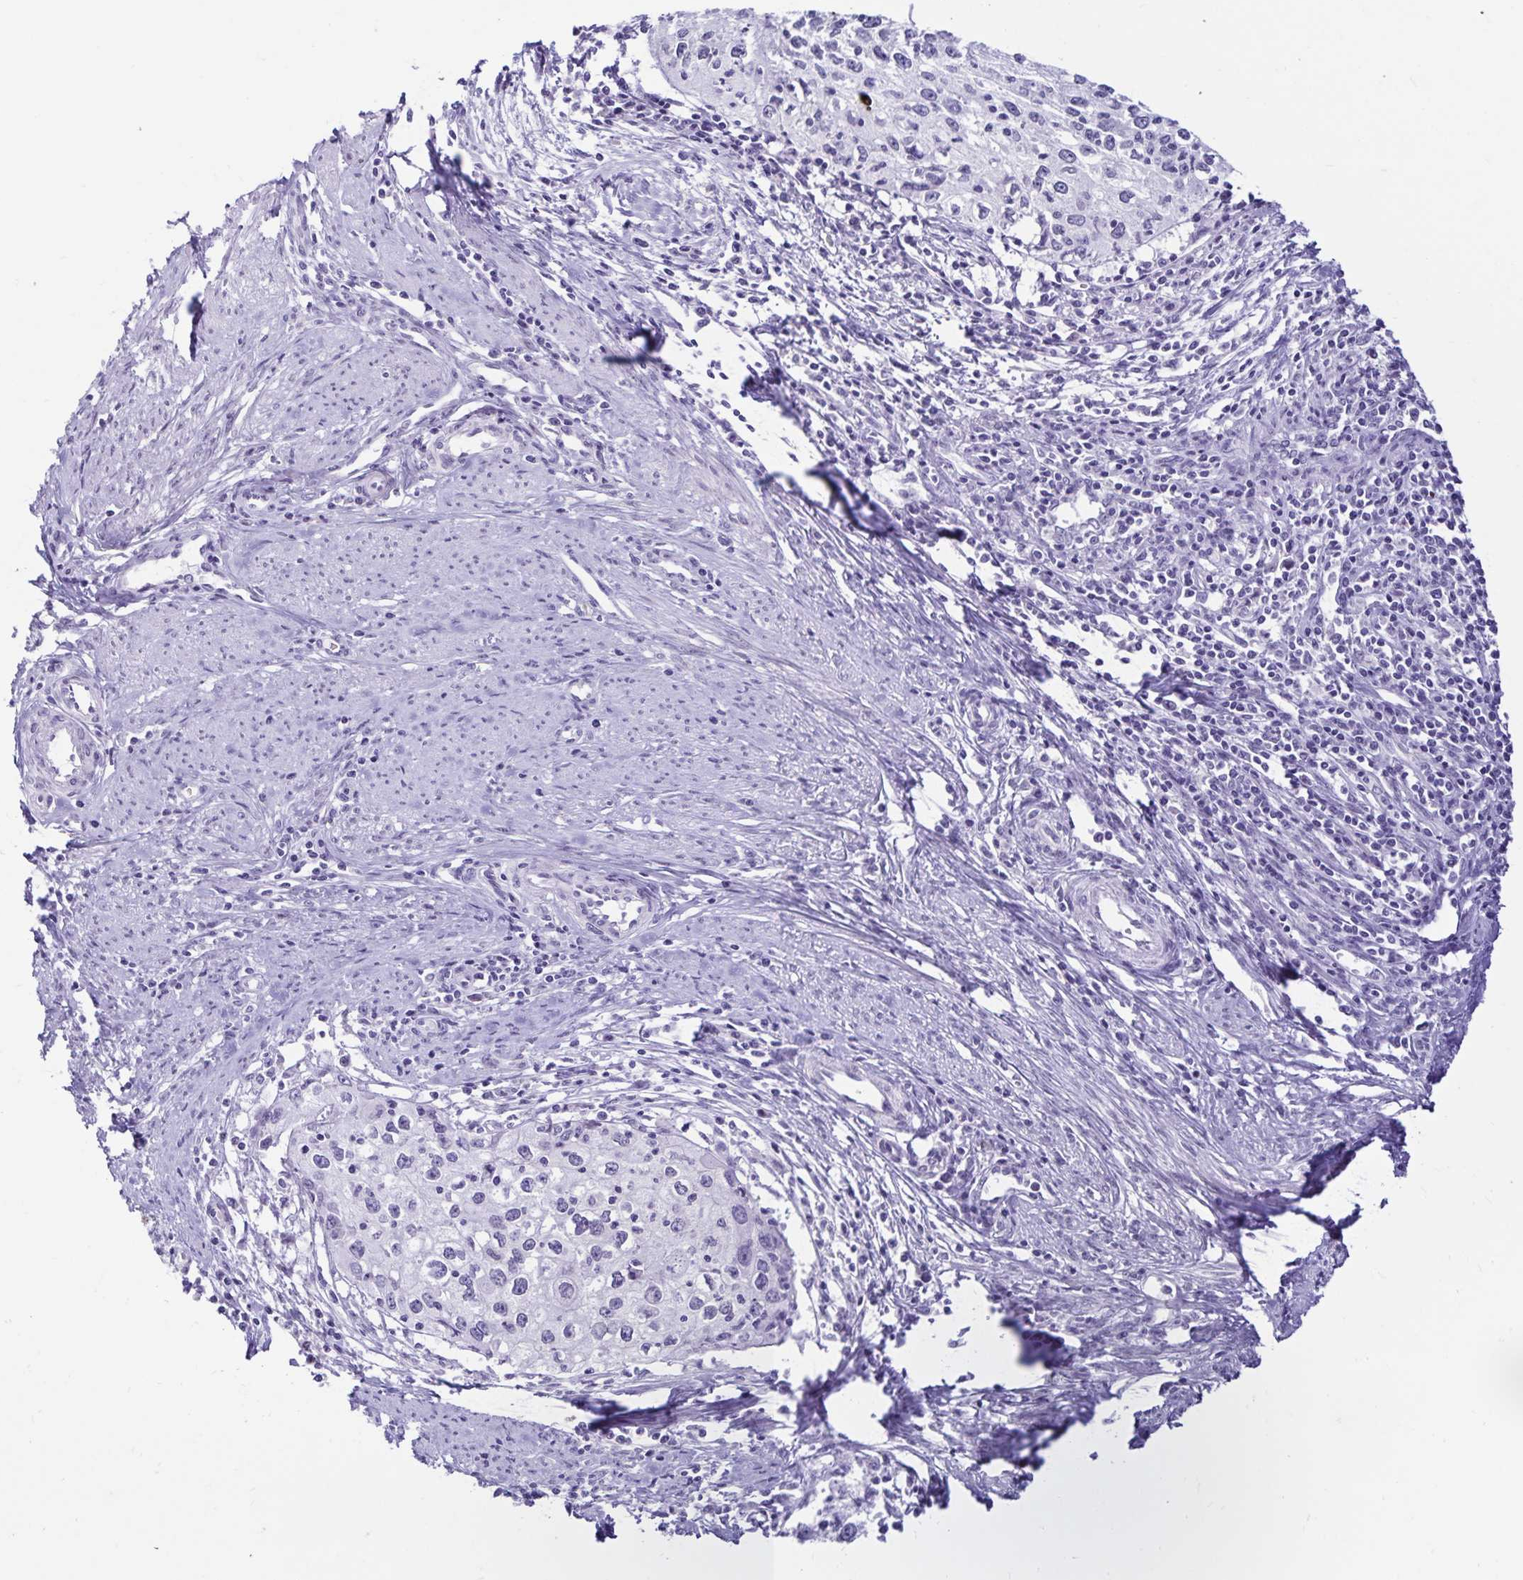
{"staining": {"intensity": "negative", "quantity": "none", "location": "none"}, "tissue": "cervical cancer", "cell_type": "Tumor cells", "image_type": "cancer", "snomed": [{"axis": "morphology", "description": "Squamous cell carcinoma, NOS"}, {"axis": "topography", "description": "Cervix"}], "caption": "Tumor cells show no significant positivity in cervical cancer.", "gene": "FAM166C", "patient": {"sex": "female", "age": 40}}